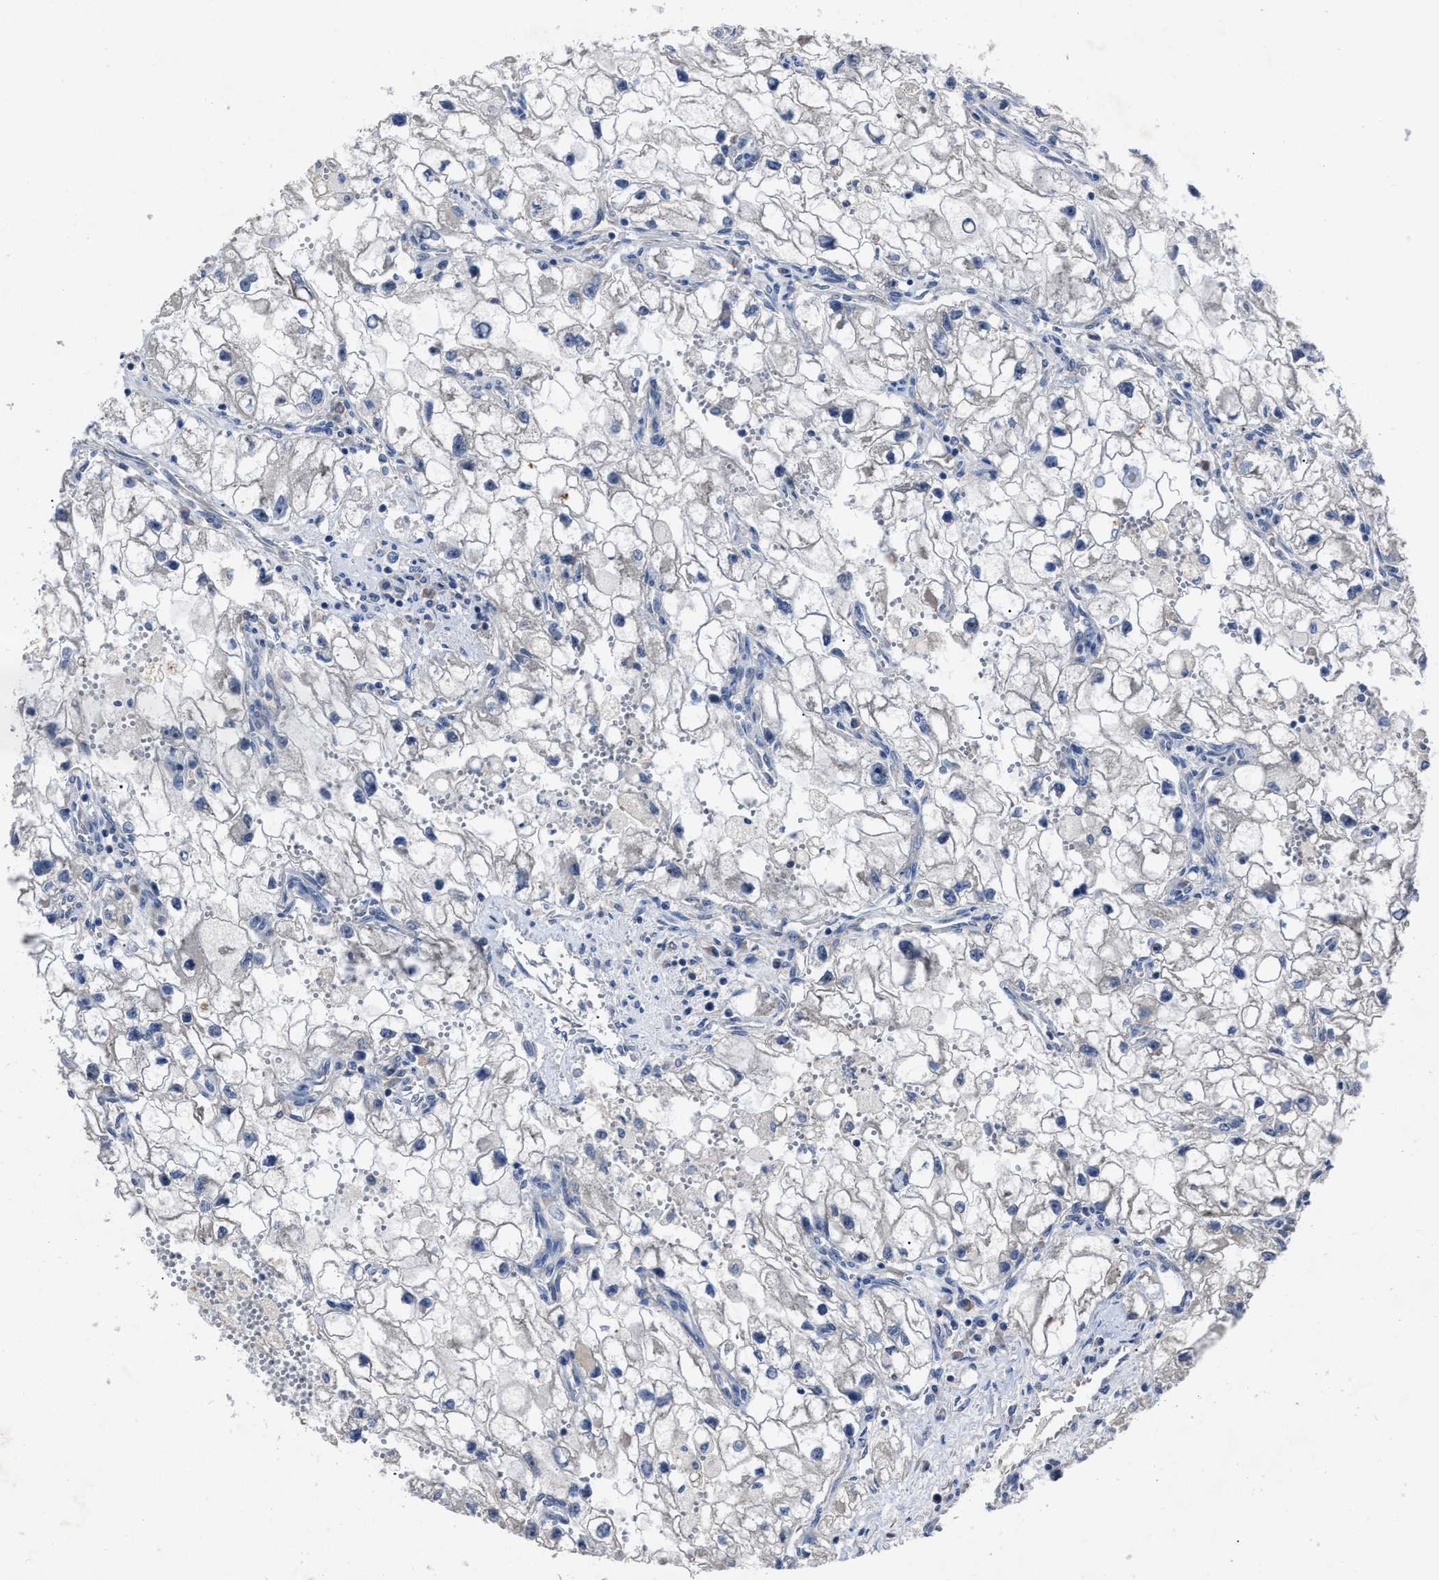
{"staining": {"intensity": "negative", "quantity": "none", "location": "none"}, "tissue": "renal cancer", "cell_type": "Tumor cells", "image_type": "cancer", "snomed": [{"axis": "morphology", "description": "Adenocarcinoma, NOS"}, {"axis": "topography", "description": "Kidney"}], "caption": "This histopathology image is of adenocarcinoma (renal) stained with immunohistochemistry to label a protein in brown with the nuclei are counter-stained blue. There is no staining in tumor cells. (Brightfield microscopy of DAB IHC at high magnification).", "gene": "UPF1", "patient": {"sex": "female", "age": 70}}